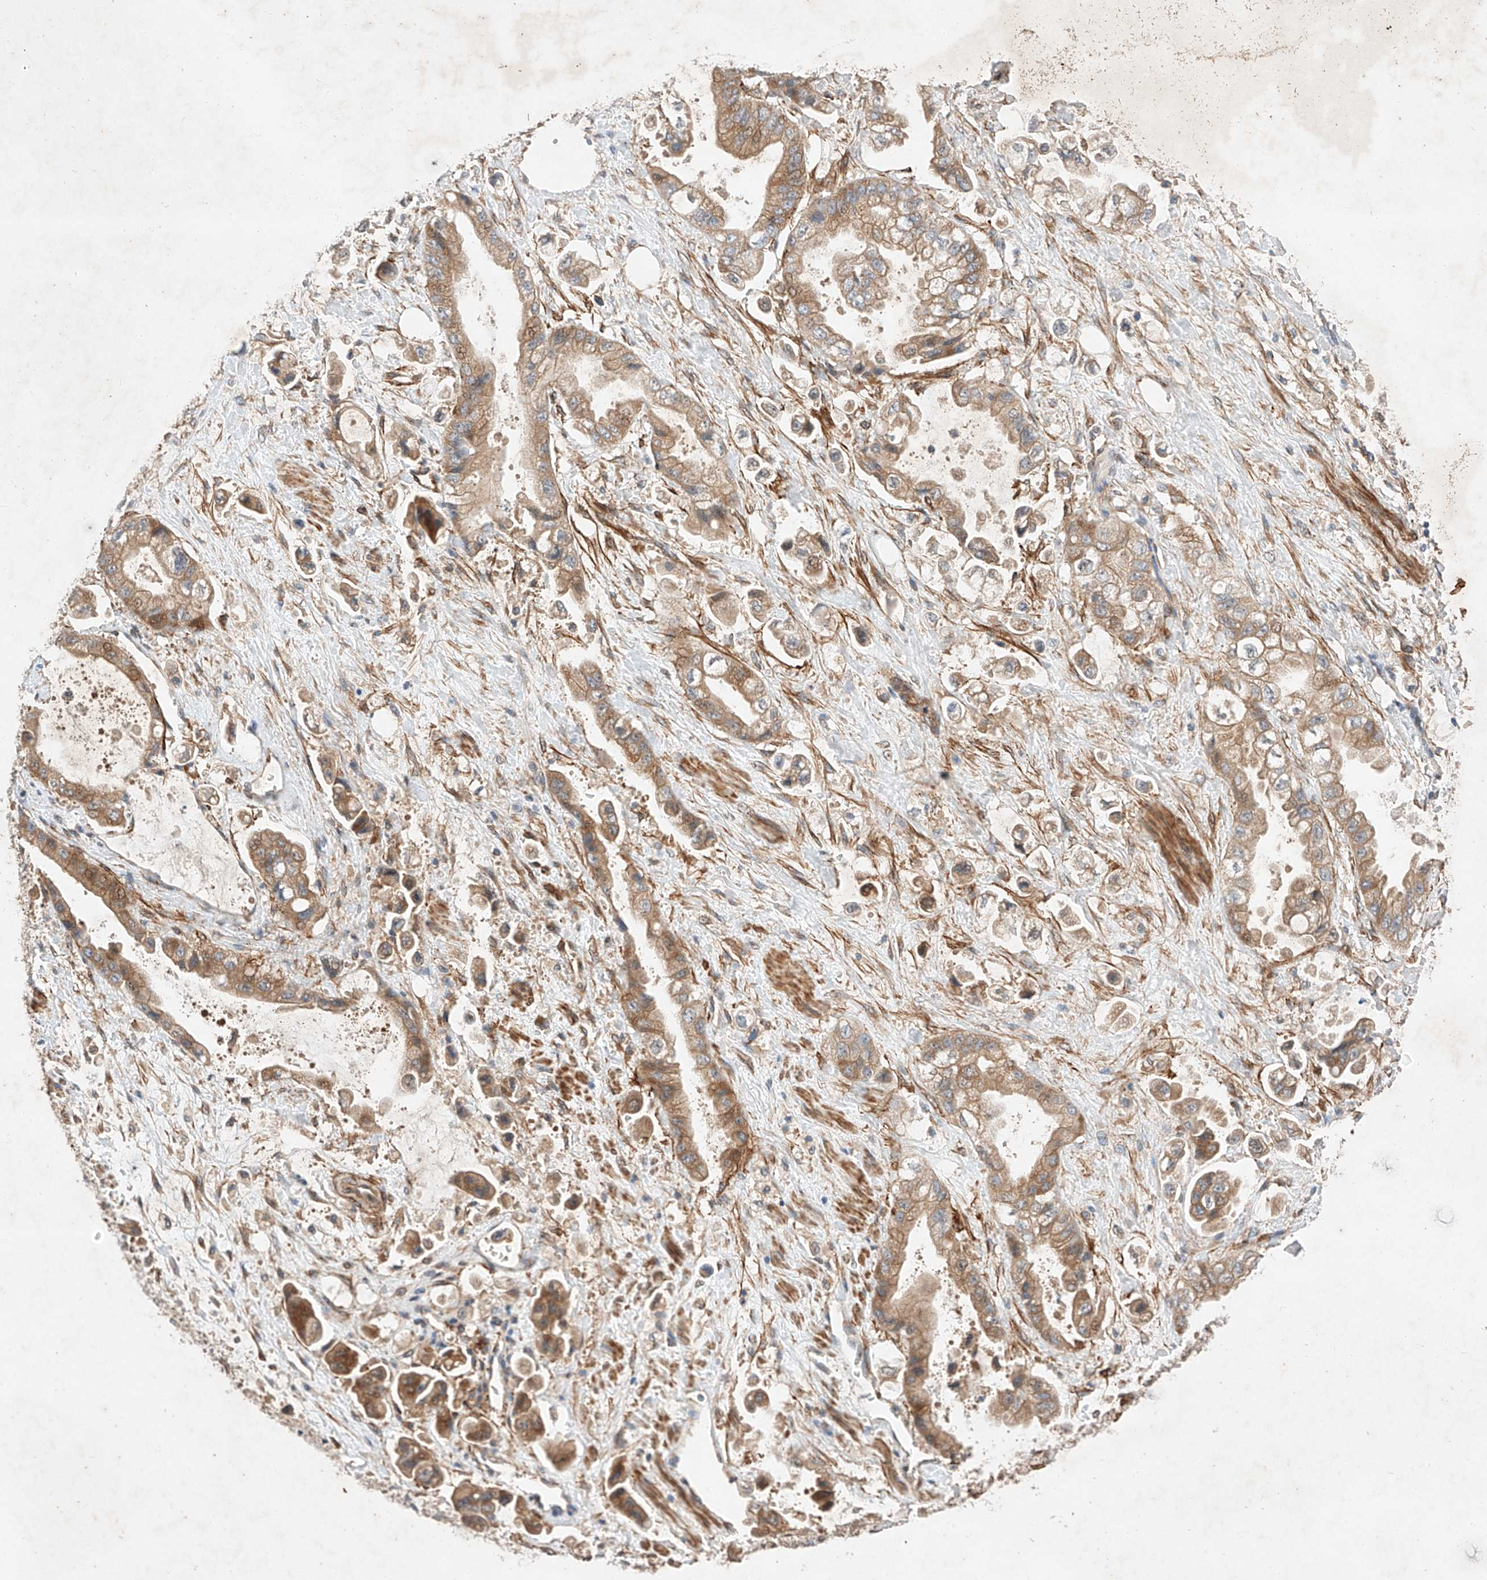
{"staining": {"intensity": "moderate", "quantity": ">75%", "location": "cytoplasmic/membranous"}, "tissue": "stomach cancer", "cell_type": "Tumor cells", "image_type": "cancer", "snomed": [{"axis": "morphology", "description": "Adenocarcinoma, NOS"}, {"axis": "topography", "description": "Stomach"}], "caption": "Moderate cytoplasmic/membranous protein positivity is present in approximately >75% of tumor cells in stomach cancer.", "gene": "RAB23", "patient": {"sex": "male", "age": 62}}